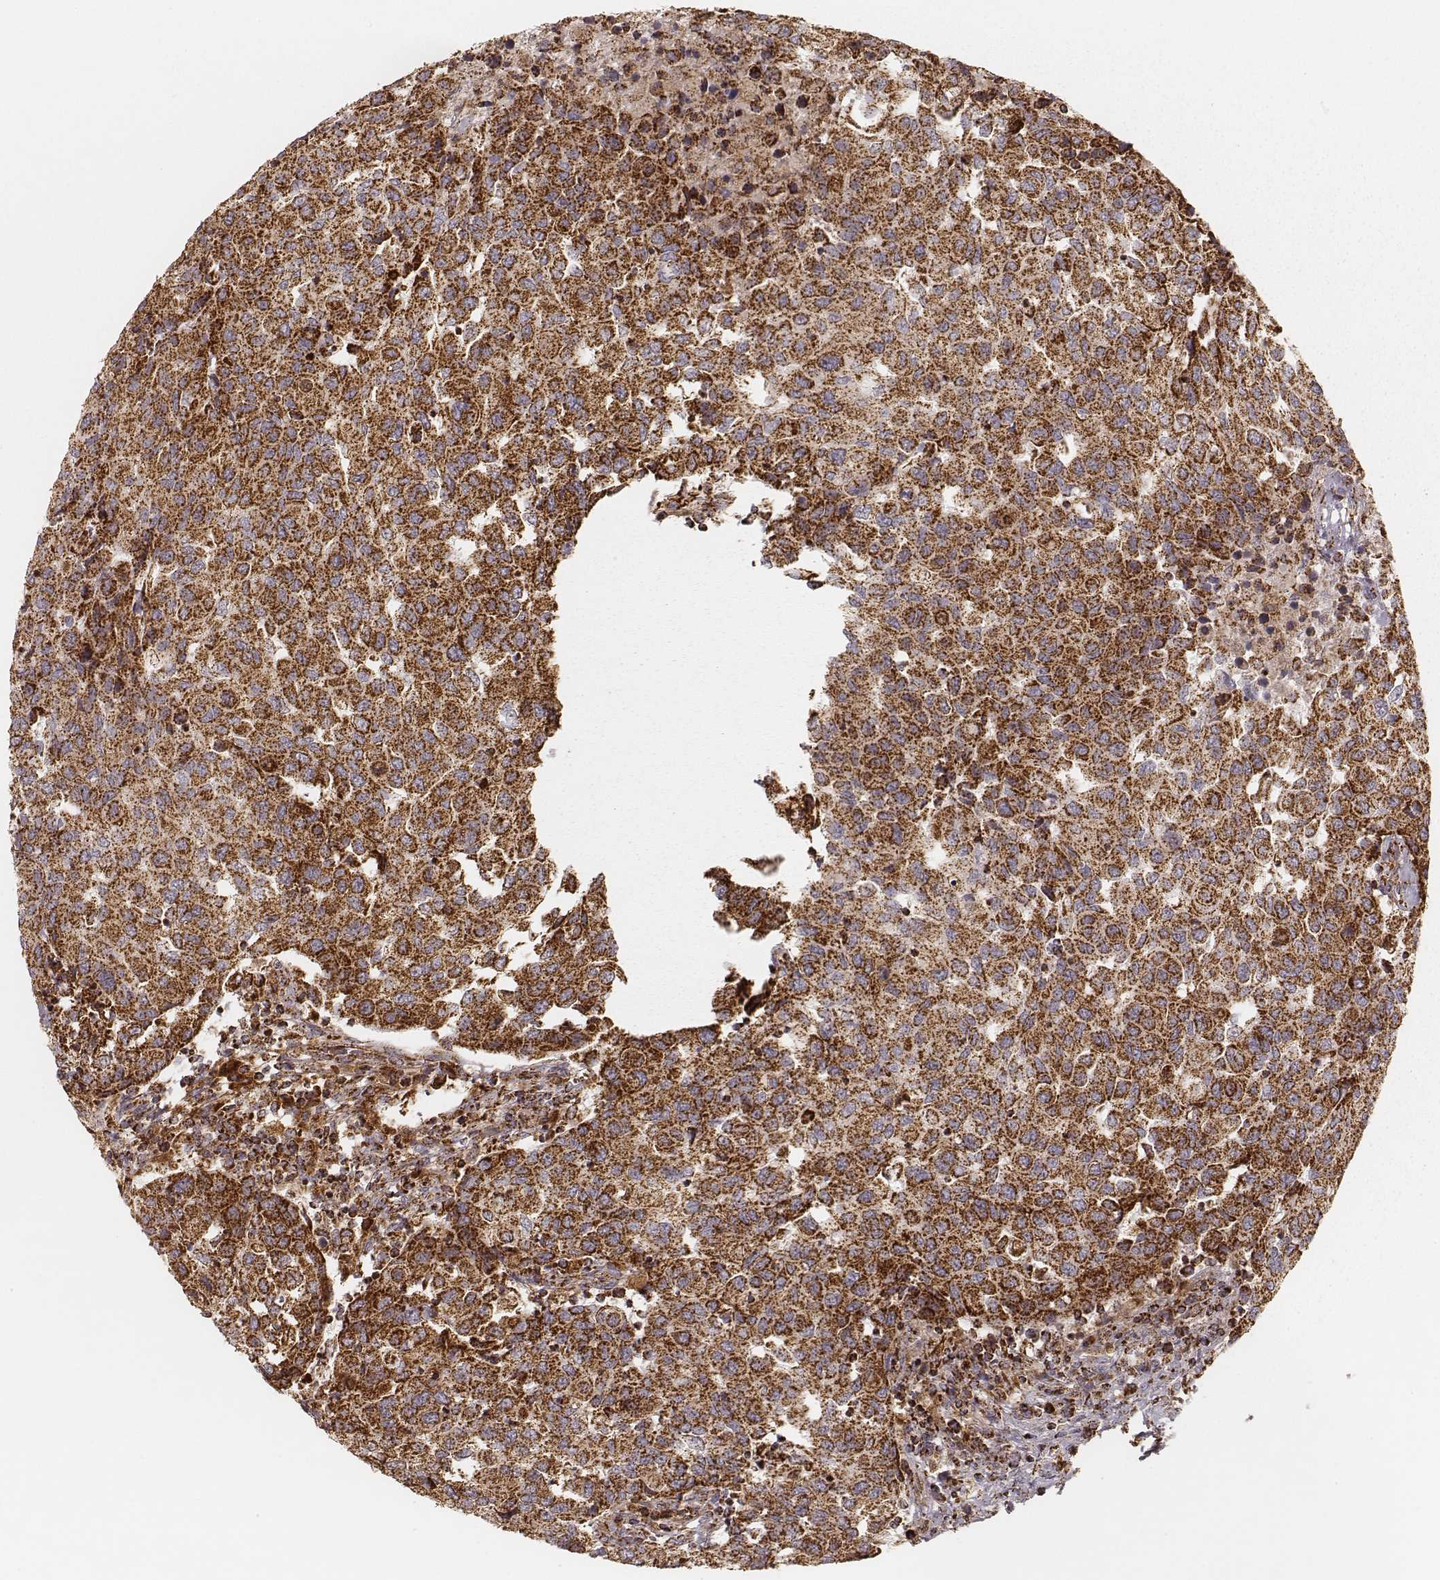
{"staining": {"intensity": "strong", "quantity": ">75%", "location": "cytoplasmic/membranous"}, "tissue": "urothelial cancer", "cell_type": "Tumor cells", "image_type": "cancer", "snomed": [{"axis": "morphology", "description": "Urothelial carcinoma, High grade"}, {"axis": "topography", "description": "Urinary bladder"}], "caption": "Immunohistochemical staining of urothelial carcinoma (high-grade) displays high levels of strong cytoplasmic/membranous protein expression in approximately >75% of tumor cells. (Stains: DAB in brown, nuclei in blue, Microscopy: brightfield microscopy at high magnification).", "gene": "CS", "patient": {"sex": "female", "age": 78}}